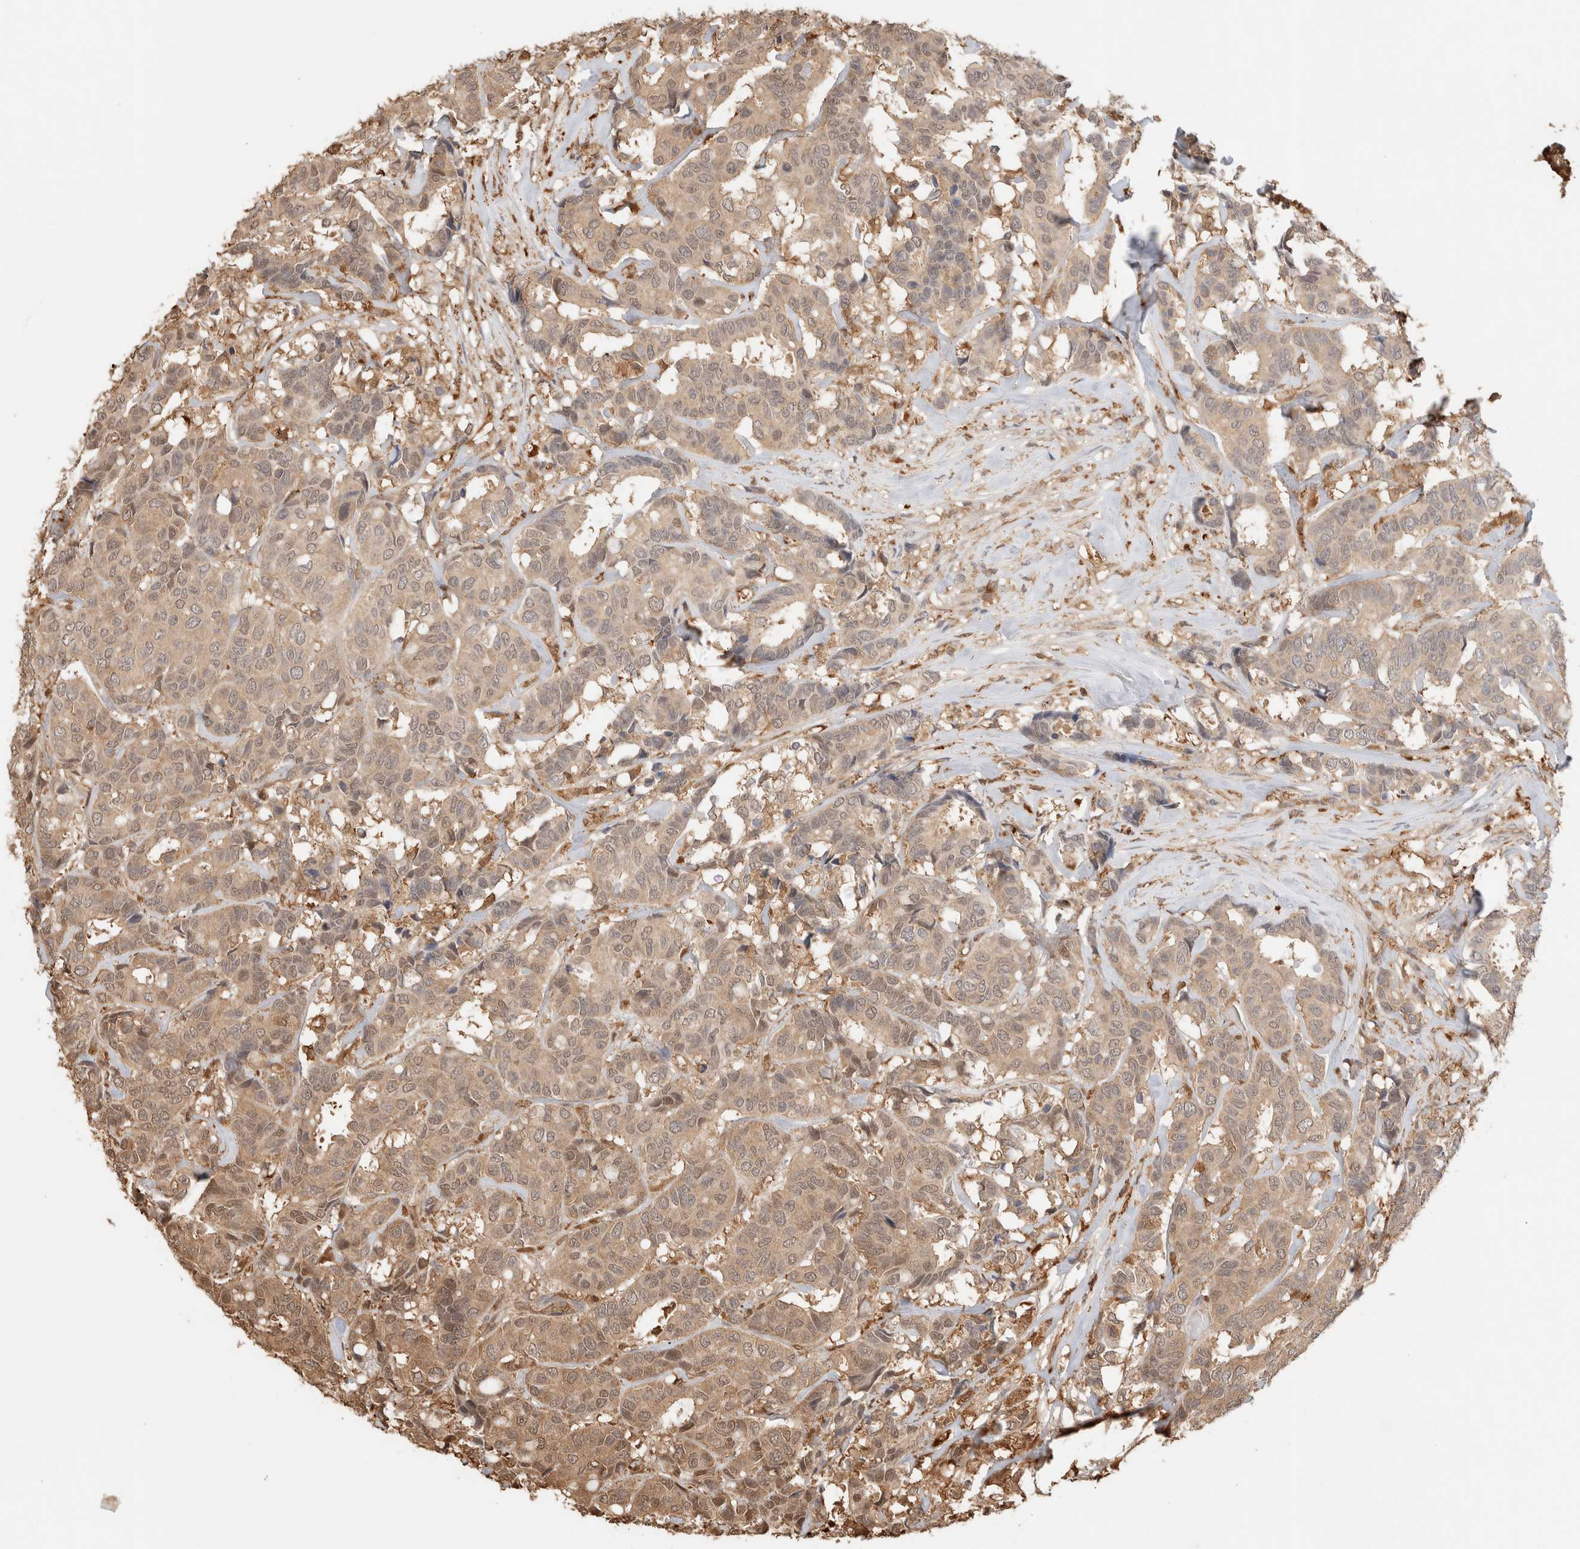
{"staining": {"intensity": "moderate", "quantity": ">75%", "location": "cytoplasmic/membranous,nuclear"}, "tissue": "breast cancer", "cell_type": "Tumor cells", "image_type": "cancer", "snomed": [{"axis": "morphology", "description": "Duct carcinoma"}, {"axis": "topography", "description": "Breast"}], "caption": "Breast cancer tissue exhibits moderate cytoplasmic/membranous and nuclear expression in approximately >75% of tumor cells The protein is shown in brown color, while the nuclei are stained blue.", "gene": "YWHAH", "patient": {"sex": "female", "age": 87}}